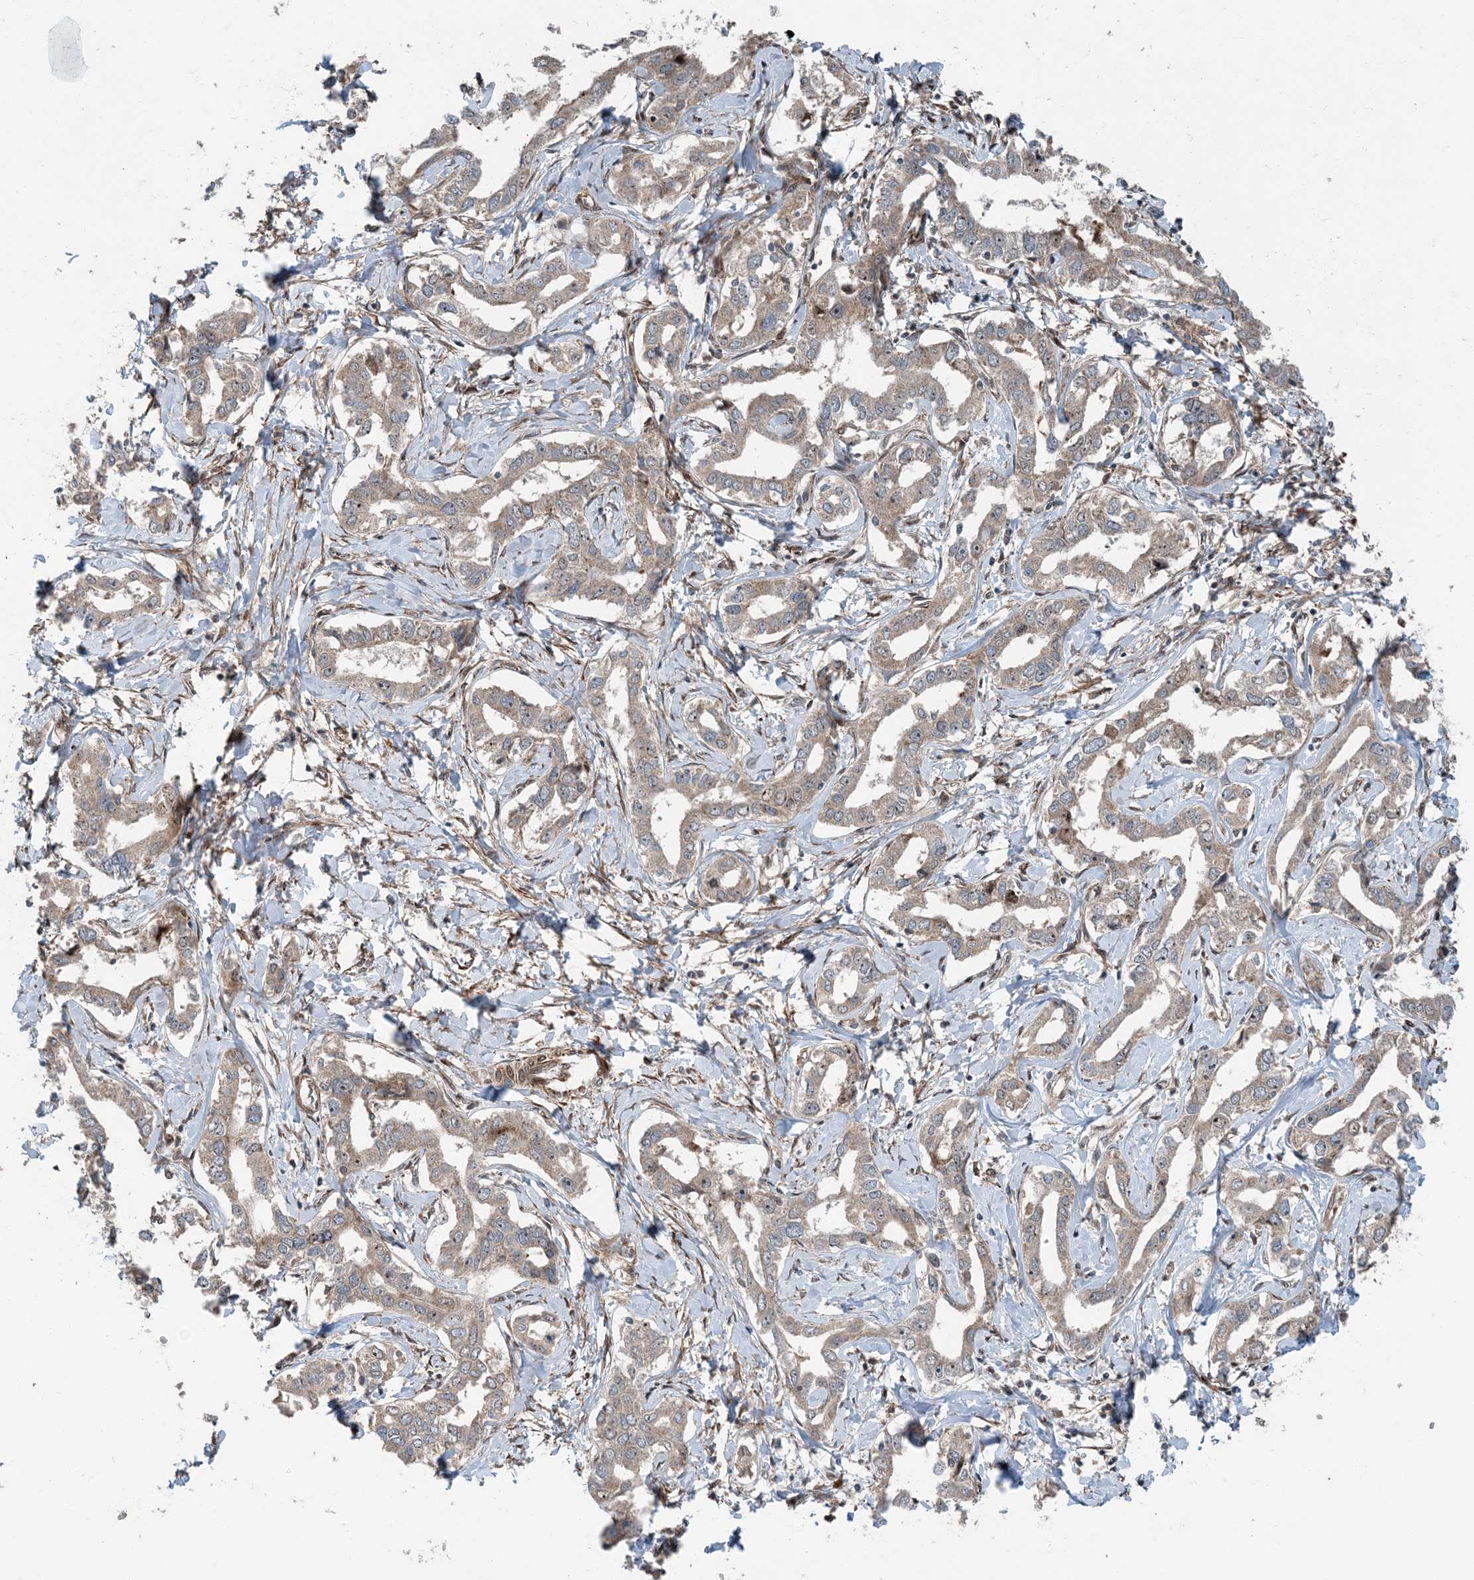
{"staining": {"intensity": "weak", "quantity": ">75%", "location": "cytoplasmic/membranous"}, "tissue": "liver cancer", "cell_type": "Tumor cells", "image_type": "cancer", "snomed": [{"axis": "morphology", "description": "Cholangiocarcinoma"}, {"axis": "topography", "description": "Liver"}], "caption": "The photomicrograph reveals a brown stain indicating the presence of a protein in the cytoplasmic/membranous of tumor cells in cholangiocarcinoma (liver).", "gene": "EDEM2", "patient": {"sex": "male", "age": 59}}